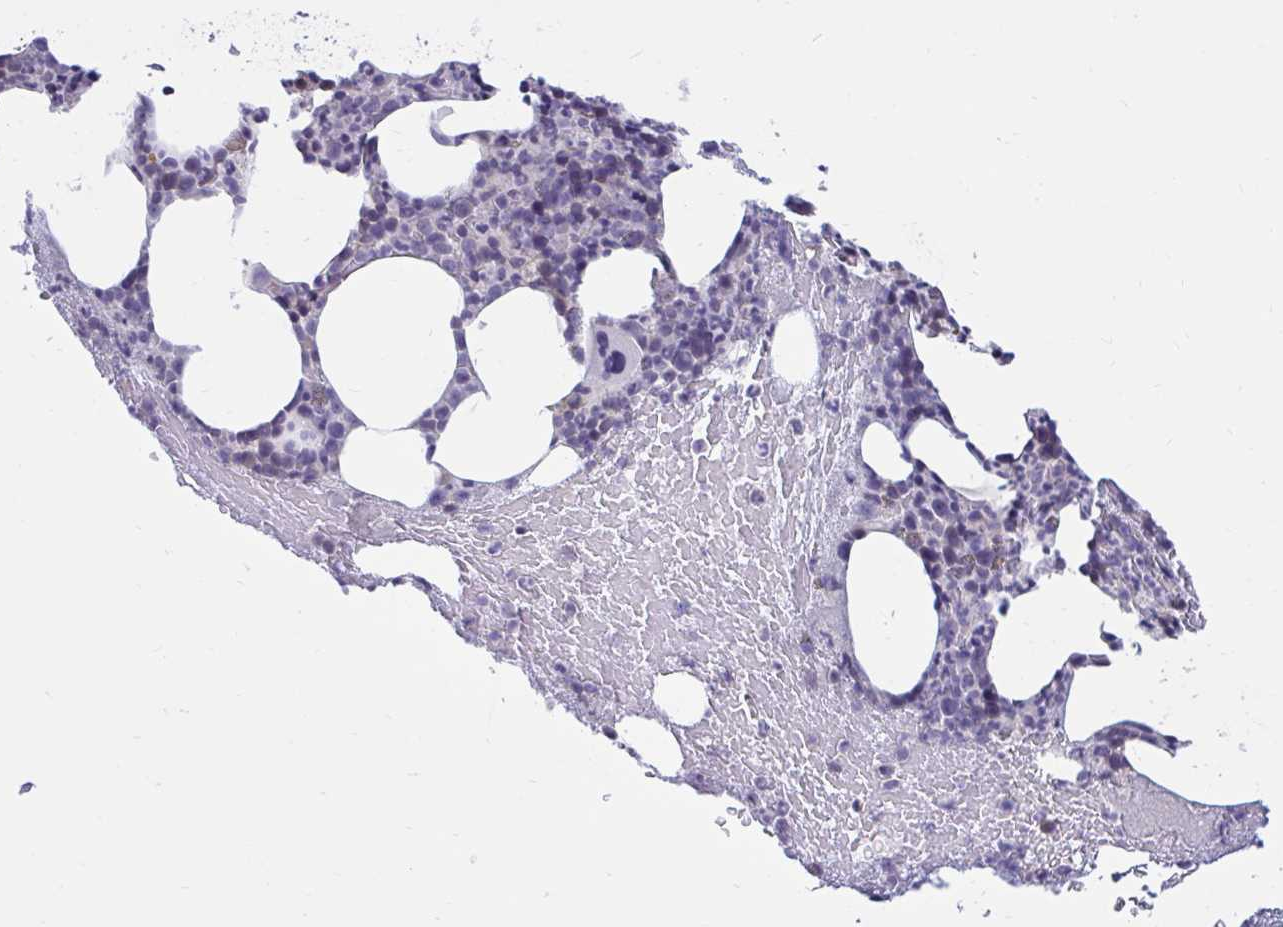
{"staining": {"intensity": "weak", "quantity": "<25%", "location": "cytoplasmic/membranous"}, "tissue": "bone marrow", "cell_type": "Hematopoietic cells", "image_type": "normal", "snomed": [{"axis": "morphology", "description": "Normal tissue, NOS"}, {"axis": "topography", "description": "Bone marrow"}], "caption": "Immunohistochemical staining of unremarkable human bone marrow reveals no significant expression in hematopoietic cells.", "gene": "ARPP19", "patient": {"sex": "female", "age": 59}}